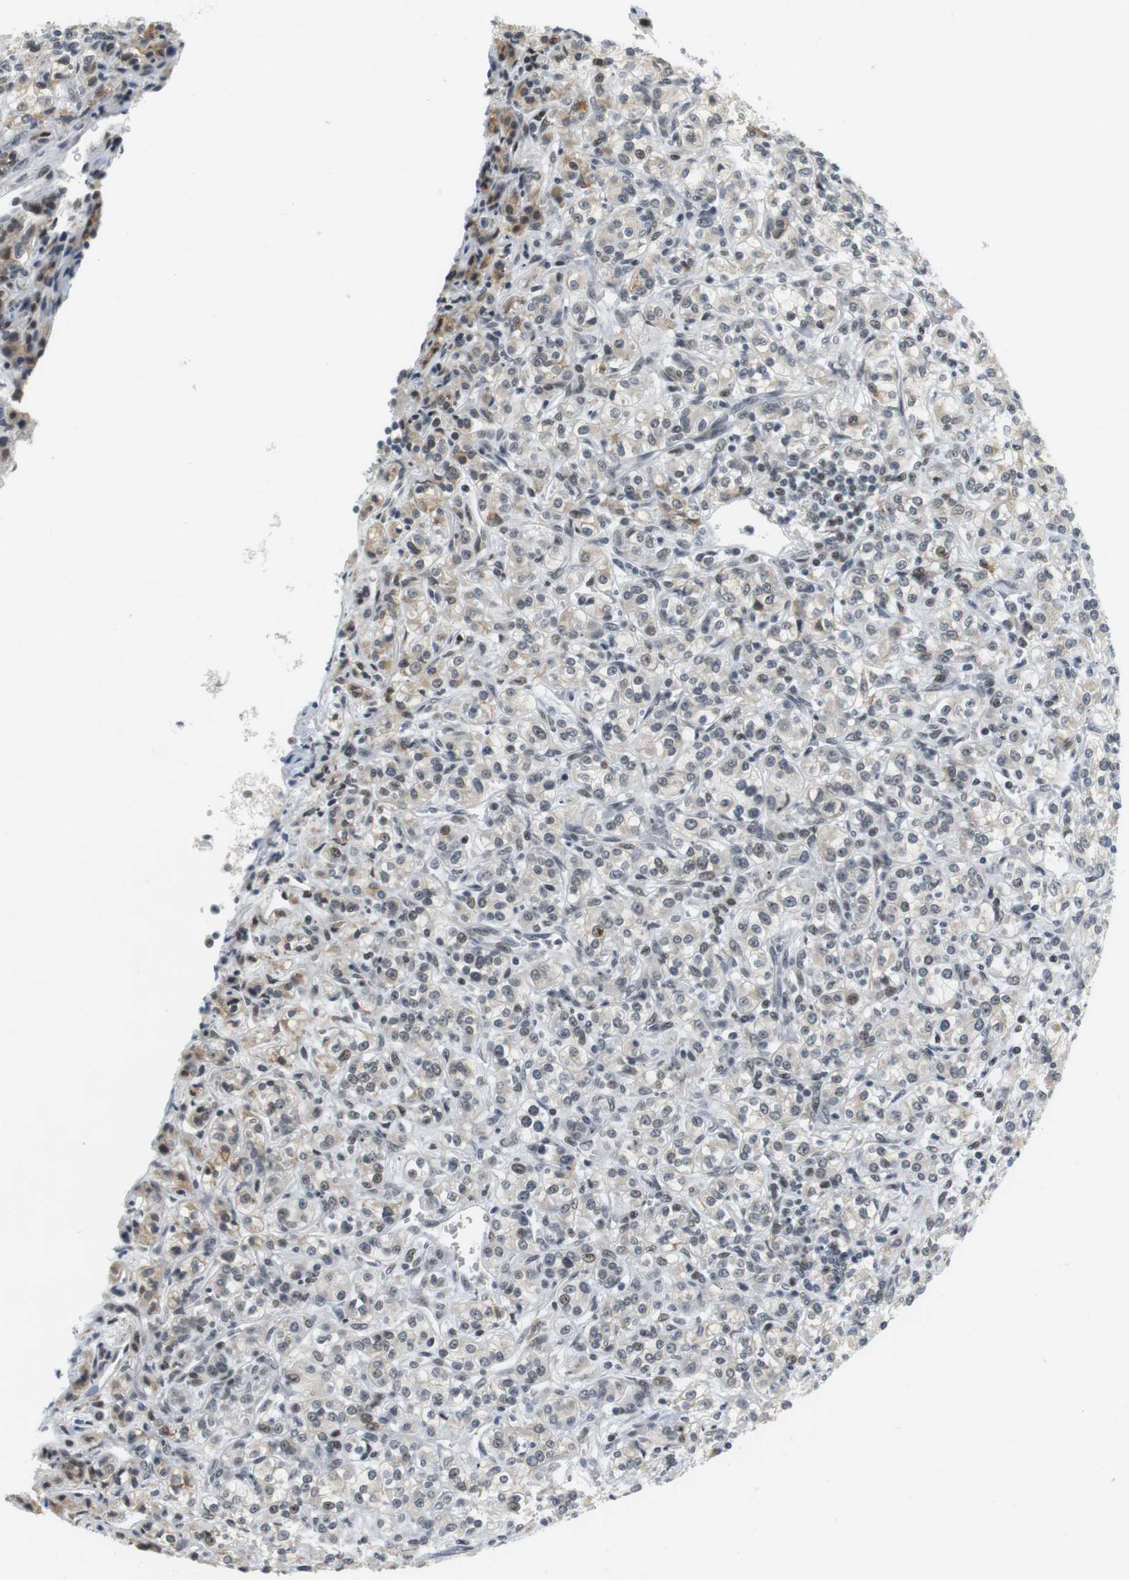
{"staining": {"intensity": "weak", "quantity": "25%-75%", "location": "cytoplasmic/membranous,nuclear"}, "tissue": "renal cancer", "cell_type": "Tumor cells", "image_type": "cancer", "snomed": [{"axis": "morphology", "description": "Adenocarcinoma, NOS"}, {"axis": "topography", "description": "Kidney"}], "caption": "Tumor cells demonstrate low levels of weak cytoplasmic/membranous and nuclear positivity in approximately 25%-75% of cells in human renal cancer (adenocarcinoma).", "gene": "RNF38", "patient": {"sex": "male", "age": 77}}